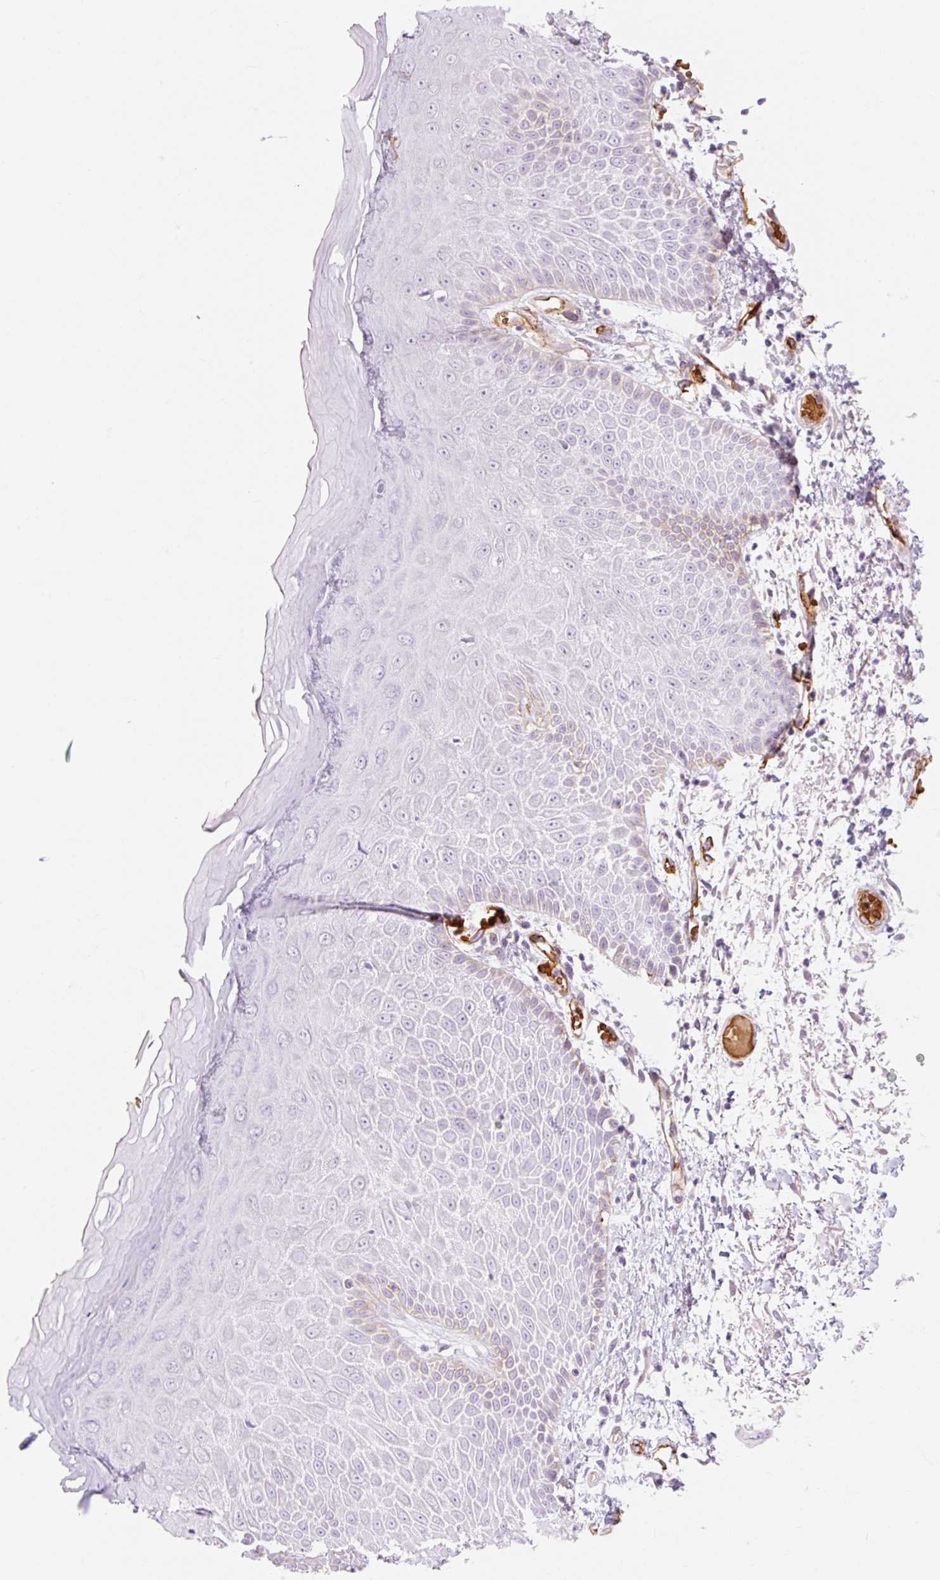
{"staining": {"intensity": "negative", "quantity": "none", "location": "none"}, "tissue": "skin", "cell_type": "Epidermal cells", "image_type": "normal", "snomed": [{"axis": "morphology", "description": "Normal tissue, NOS"}, {"axis": "topography", "description": "Anal"}, {"axis": "topography", "description": "Peripheral nerve tissue"}], "caption": "Protein analysis of normal skin shows no significant staining in epidermal cells.", "gene": "TAF1L", "patient": {"sex": "male", "age": 78}}